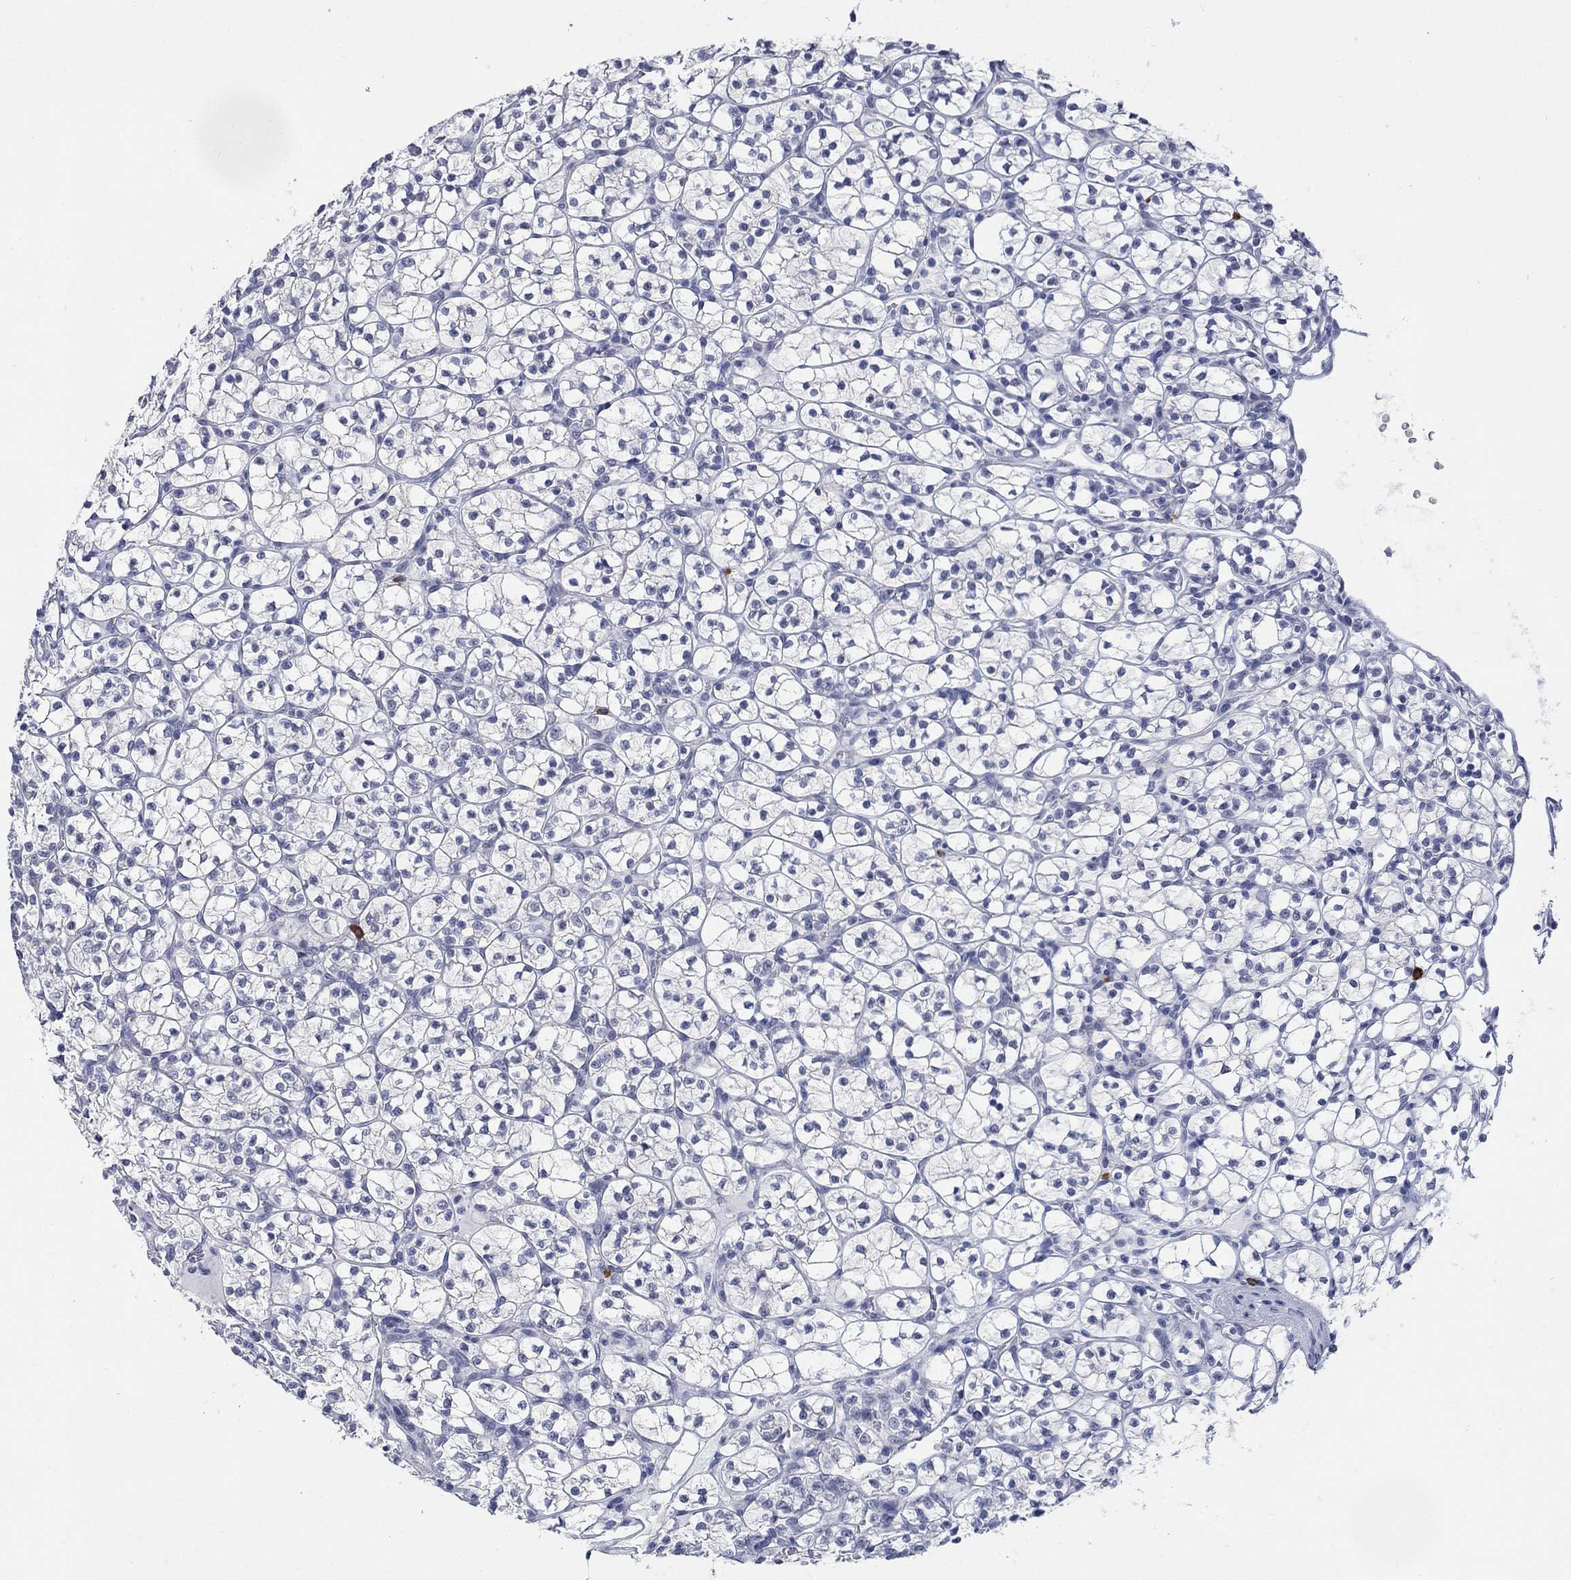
{"staining": {"intensity": "negative", "quantity": "none", "location": "none"}, "tissue": "renal cancer", "cell_type": "Tumor cells", "image_type": "cancer", "snomed": [{"axis": "morphology", "description": "Adenocarcinoma, NOS"}, {"axis": "topography", "description": "Kidney"}], "caption": "DAB (3,3'-diaminobenzidine) immunohistochemical staining of renal cancer shows no significant staining in tumor cells.", "gene": "ECEL1", "patient": {"sex": "female", "age": 89}}